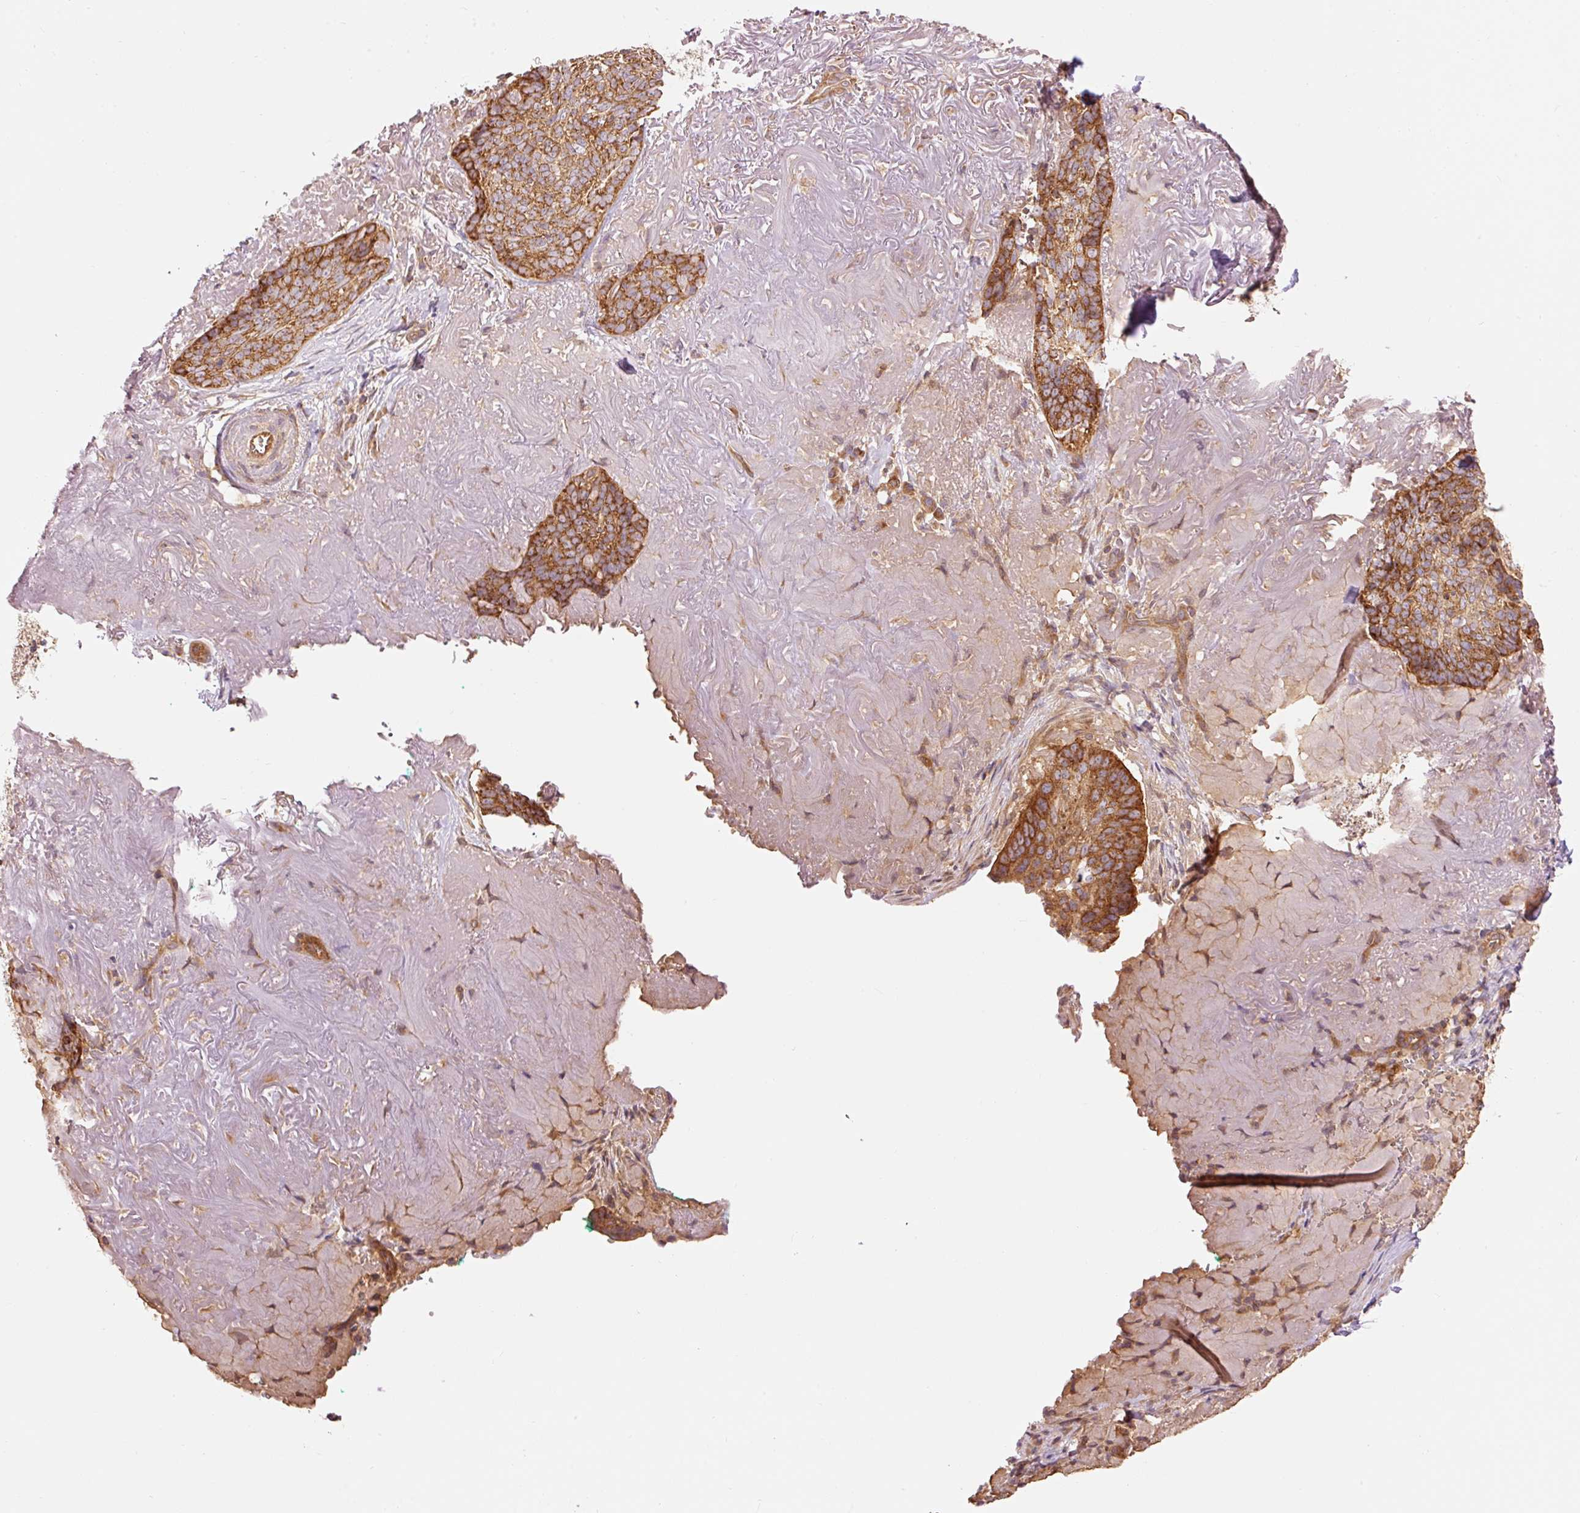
{"staining": {"intensity": "moderate", "quantity": ">75%", "location": "cytoplasmic/membranous"}, "tissue": "skin cancer", "cell_type": "Tumor cells", "image_type": "cancer", "snomed": [{"axis": "morphology", "description": "Basal cell carcinoma"}, {"axis": "topography", "description": "Skin"}, {"axis": "topography", "description": "Skin of face"}], "caption": "This histopathology image demonstrates skin cancer (basal cell carcinoma) stained with immunohistochemistry to label a protein in brown. The cytoplasmic/membranous of tumor cells show moderate positivity for the protein. Nuclei are counter-stained blue.", "gene": "ADCY4", "patient": {"sex": "female", "age": 95}}